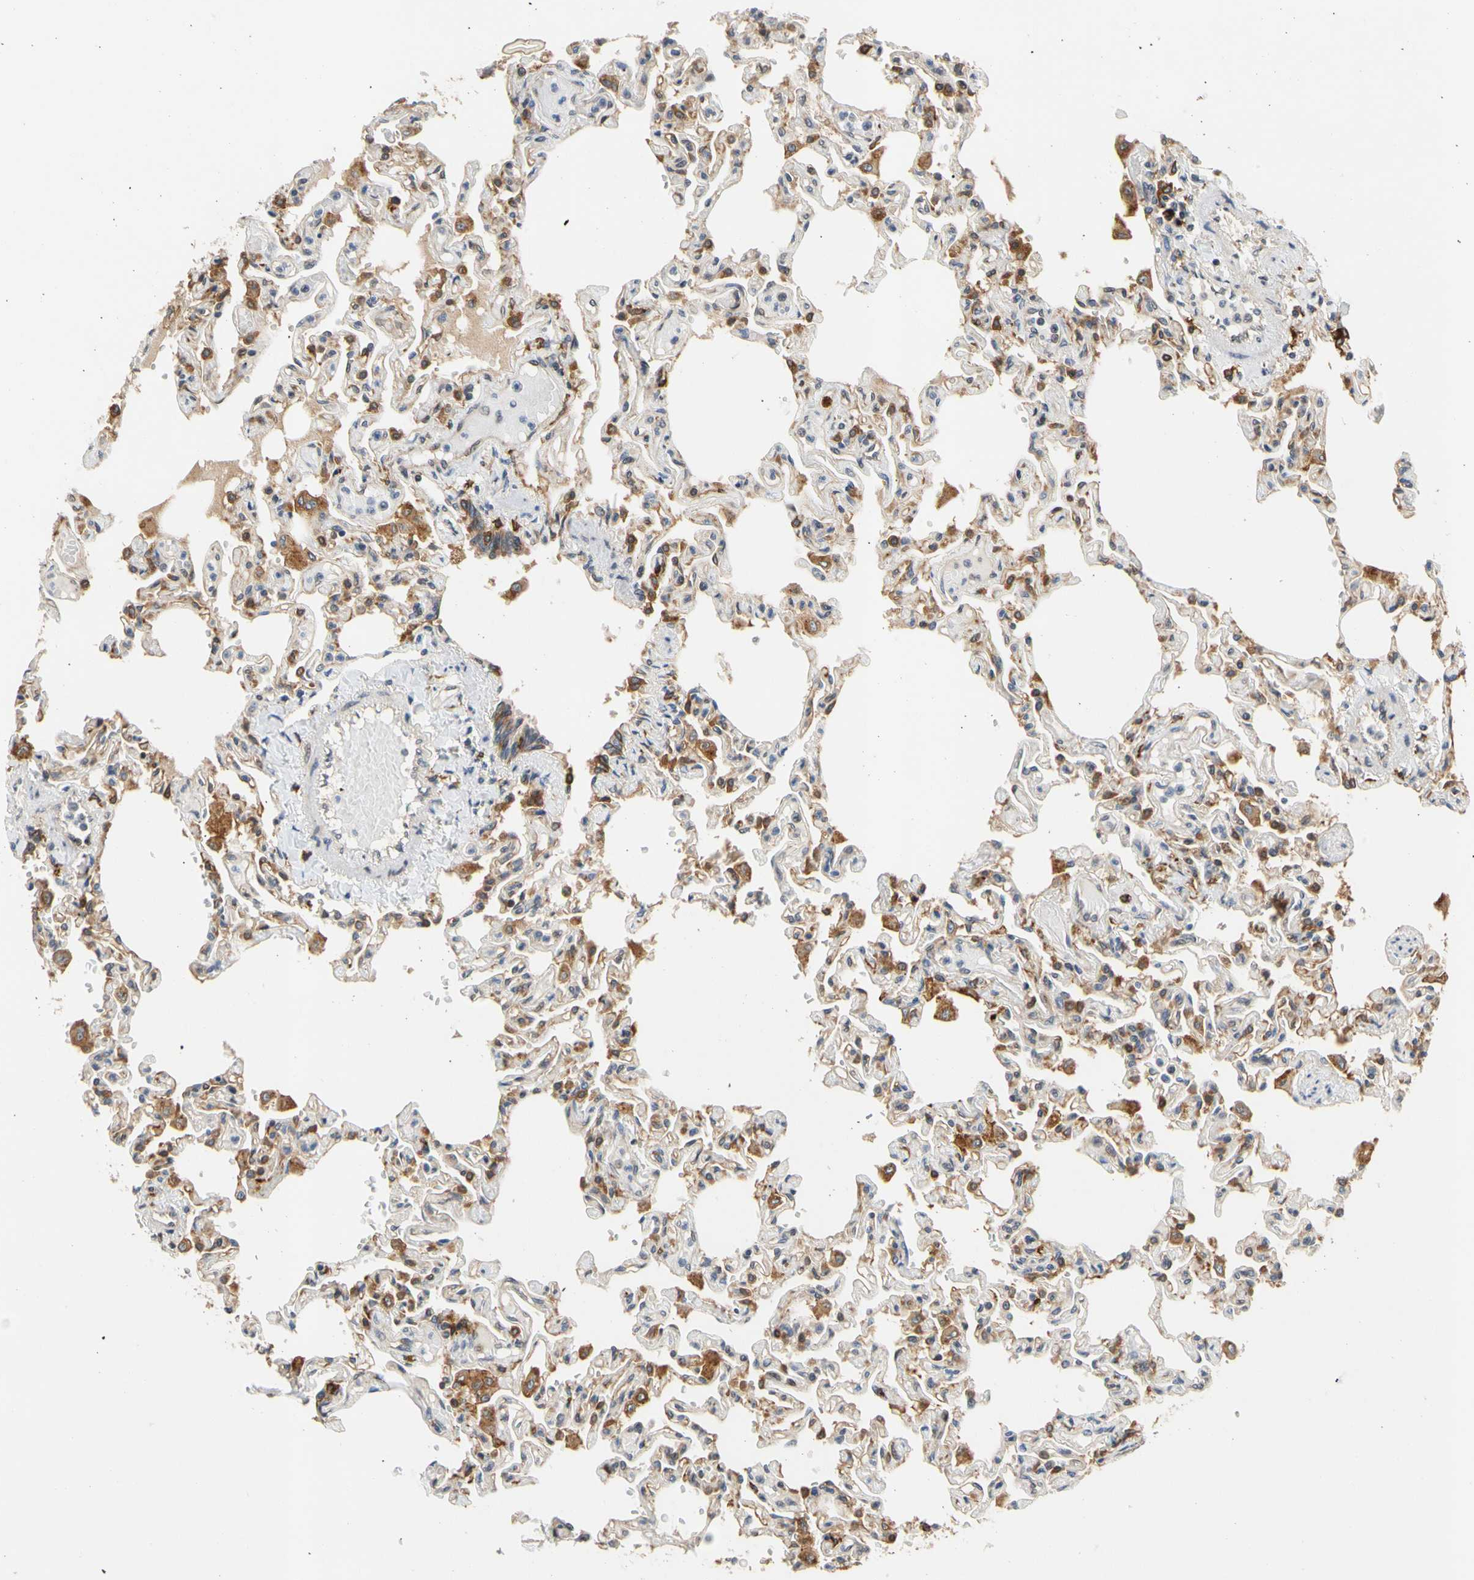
{"staining": {"intensity": "weak", "quantity": "<25%", "location": "cytoplasmic/membranous"}, "tissue": "lung", "cell_type": "Alveolar cells", "image_type": "normal", "snomed": [{"axis": "morphology", "description": "Normal tissue, NOS"}, {"axis": "topography", "description": "Lung"}], "caption": "Immunohistochemistry of benign lung shows no expression in alveolar cells. The staining is performed using DAB brown chromogen with nuclei counter-stained in using hematoxylin.", "gene": "ANKHD1", "patient": {"sex": "male", "age": 21}}